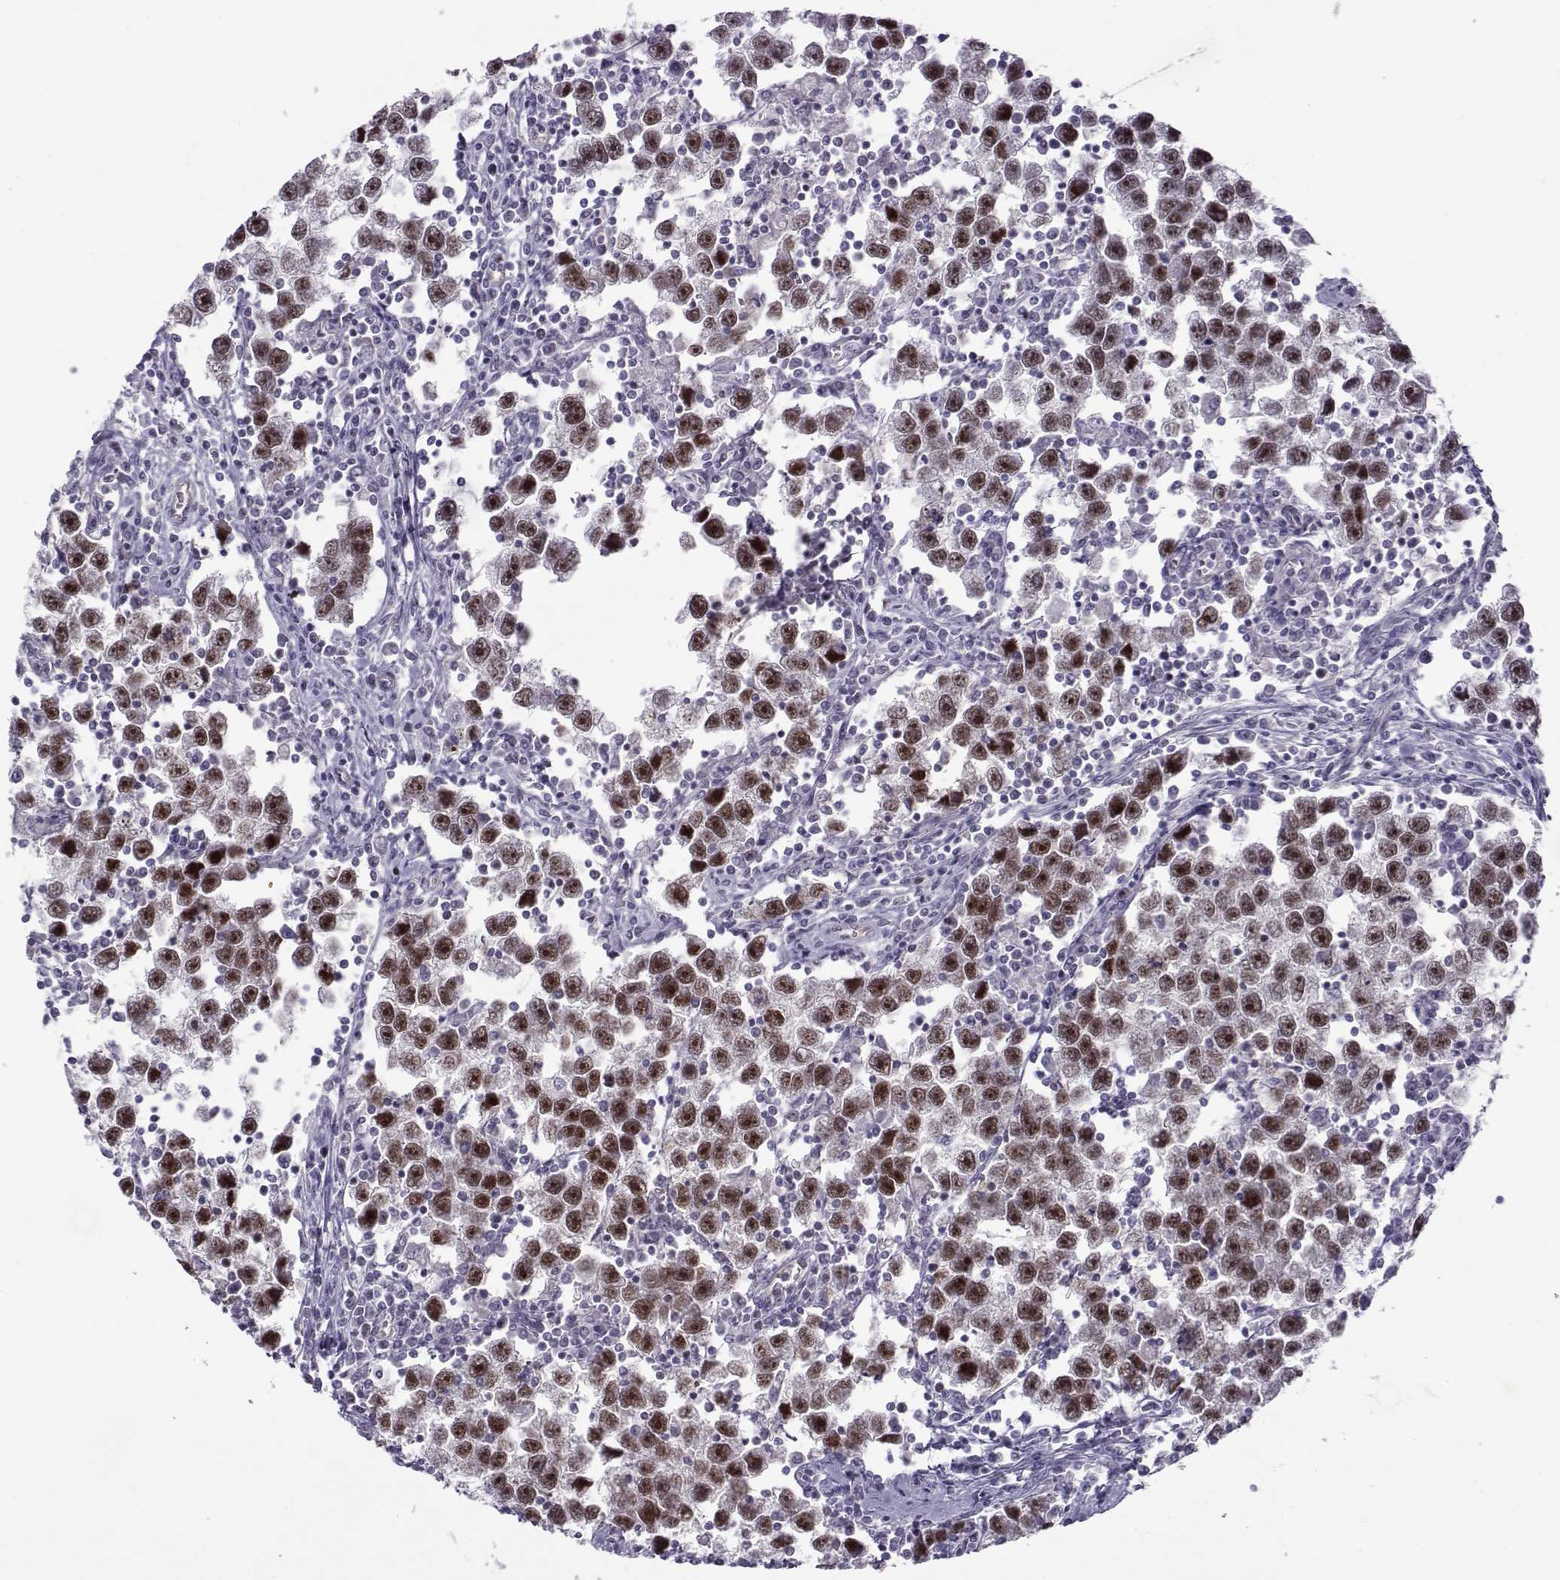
{"staining": {"intensity": "strong", "quantity": "25%-75%", "location": "nuclear"}, "tissue": "testis cancer", "cell_type": "Tumor cells", "image_type": "cancer", "snomed": [{"axis": "morphology", "description": "Seminoma, NOS"}, {"axis": "topography", "description": "Testis"}], "caption": "Immunohistochemistry micrograph of human seminoma (testis) stained for a protein (brown), which reveals high levels of strong nuclear expression in about 25%-75% of tumor cells.", "gene": "BACH1", "patient": {"sex": "male", "age": 30}}